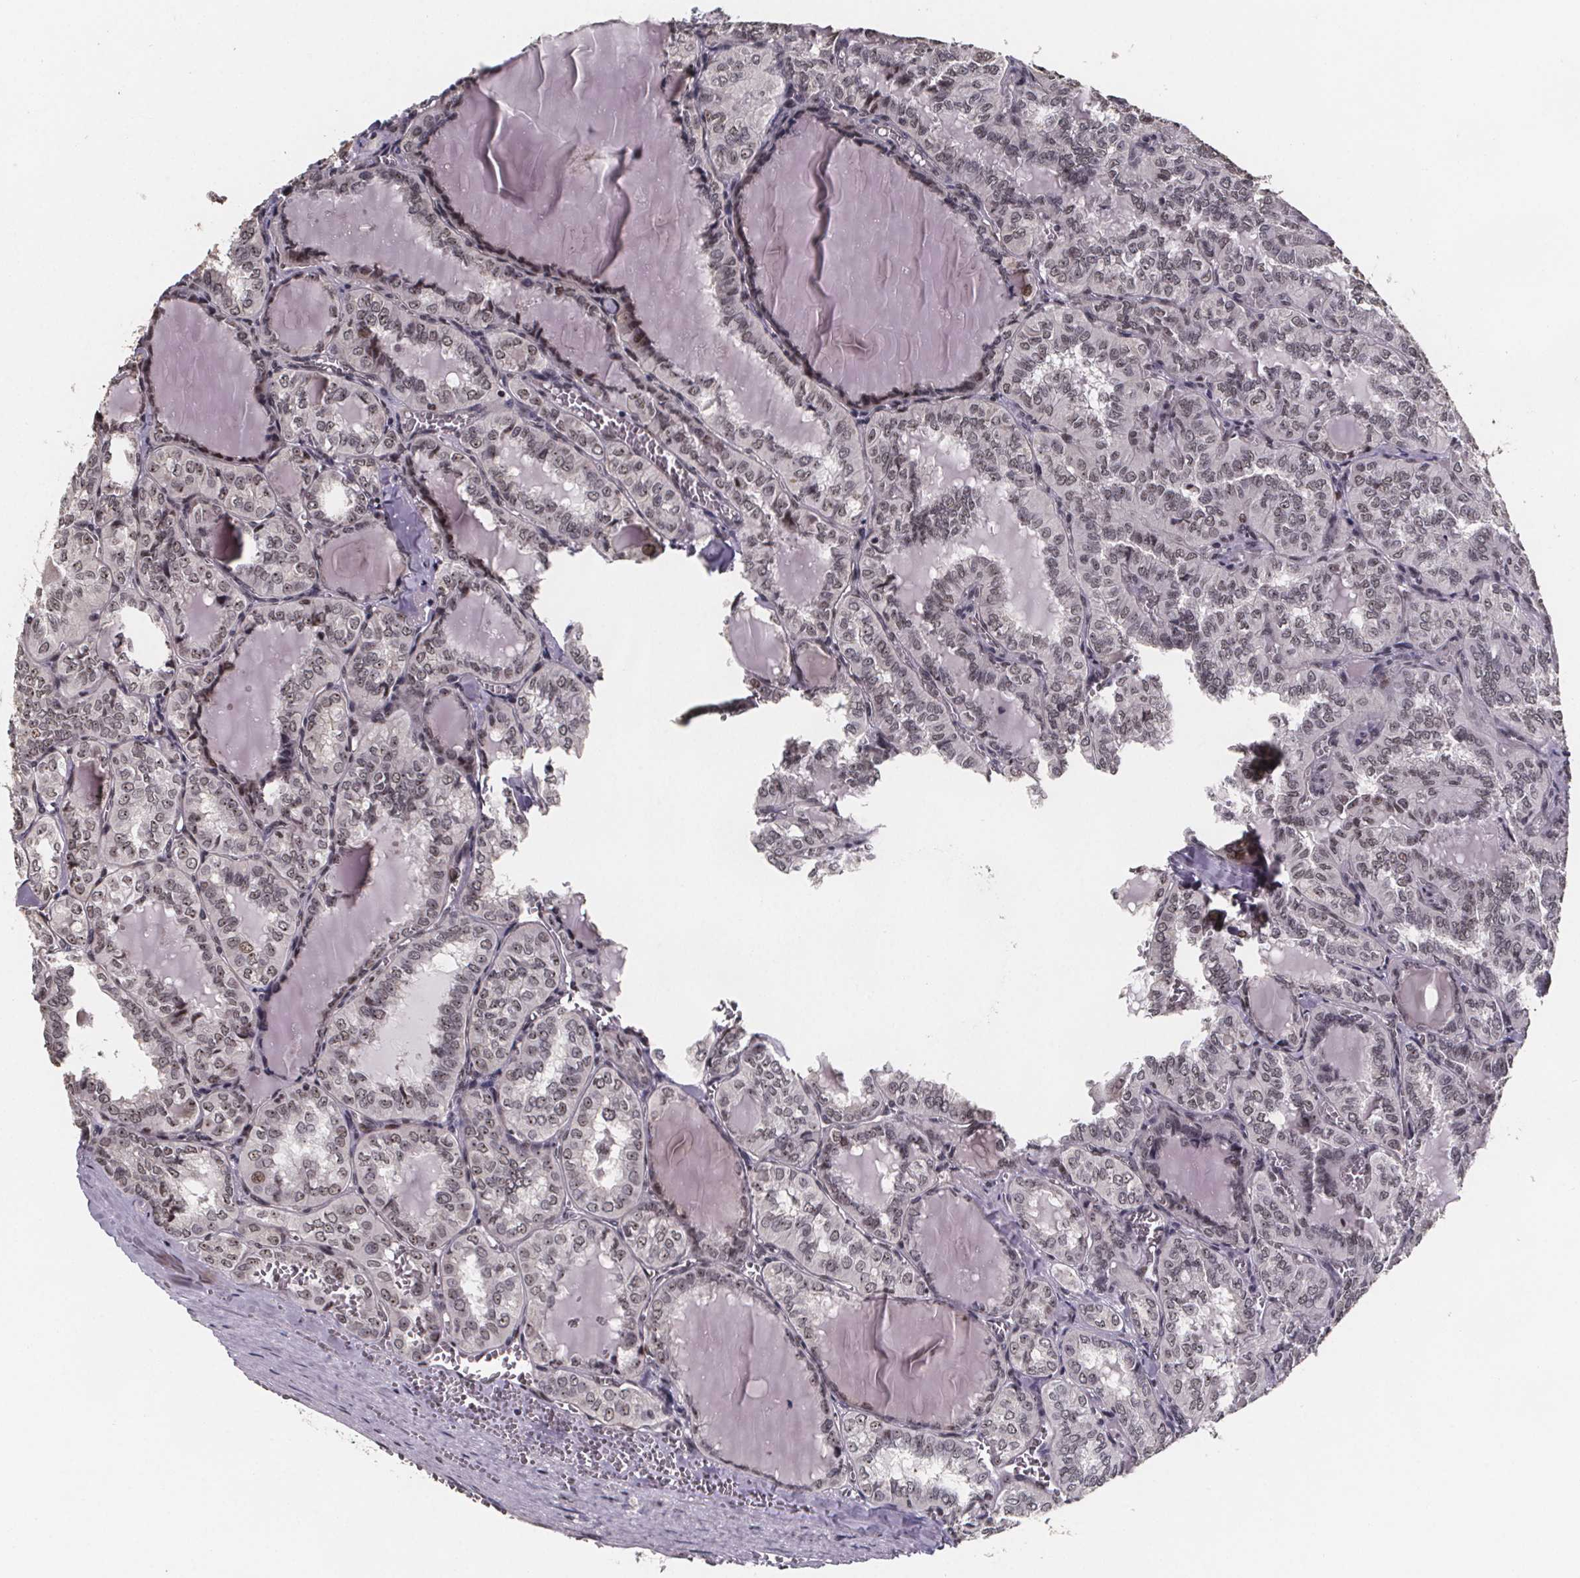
{"staining": {"intensity": "weak", "quantity": ">75%", "location": "nuclear"}, "tissue": "thyroid cancer", "cell_type": "Tumor cells", "image_type": "cancer", "snomed": [{"axis": "morphology", "description": "Papillary adenocarcinoma, NOS"}, {"axis": "topography", "description": "Thyroid gland"}], "caption": "Approximately >75% of tumor cells in thyroid papillary adenocarcinoma demonstrate weak nuclear protein staining as visualized by brown immunohistochemical staining.", "gene": "U2SURP", "patient": {"sex": "female", "age": 41}}